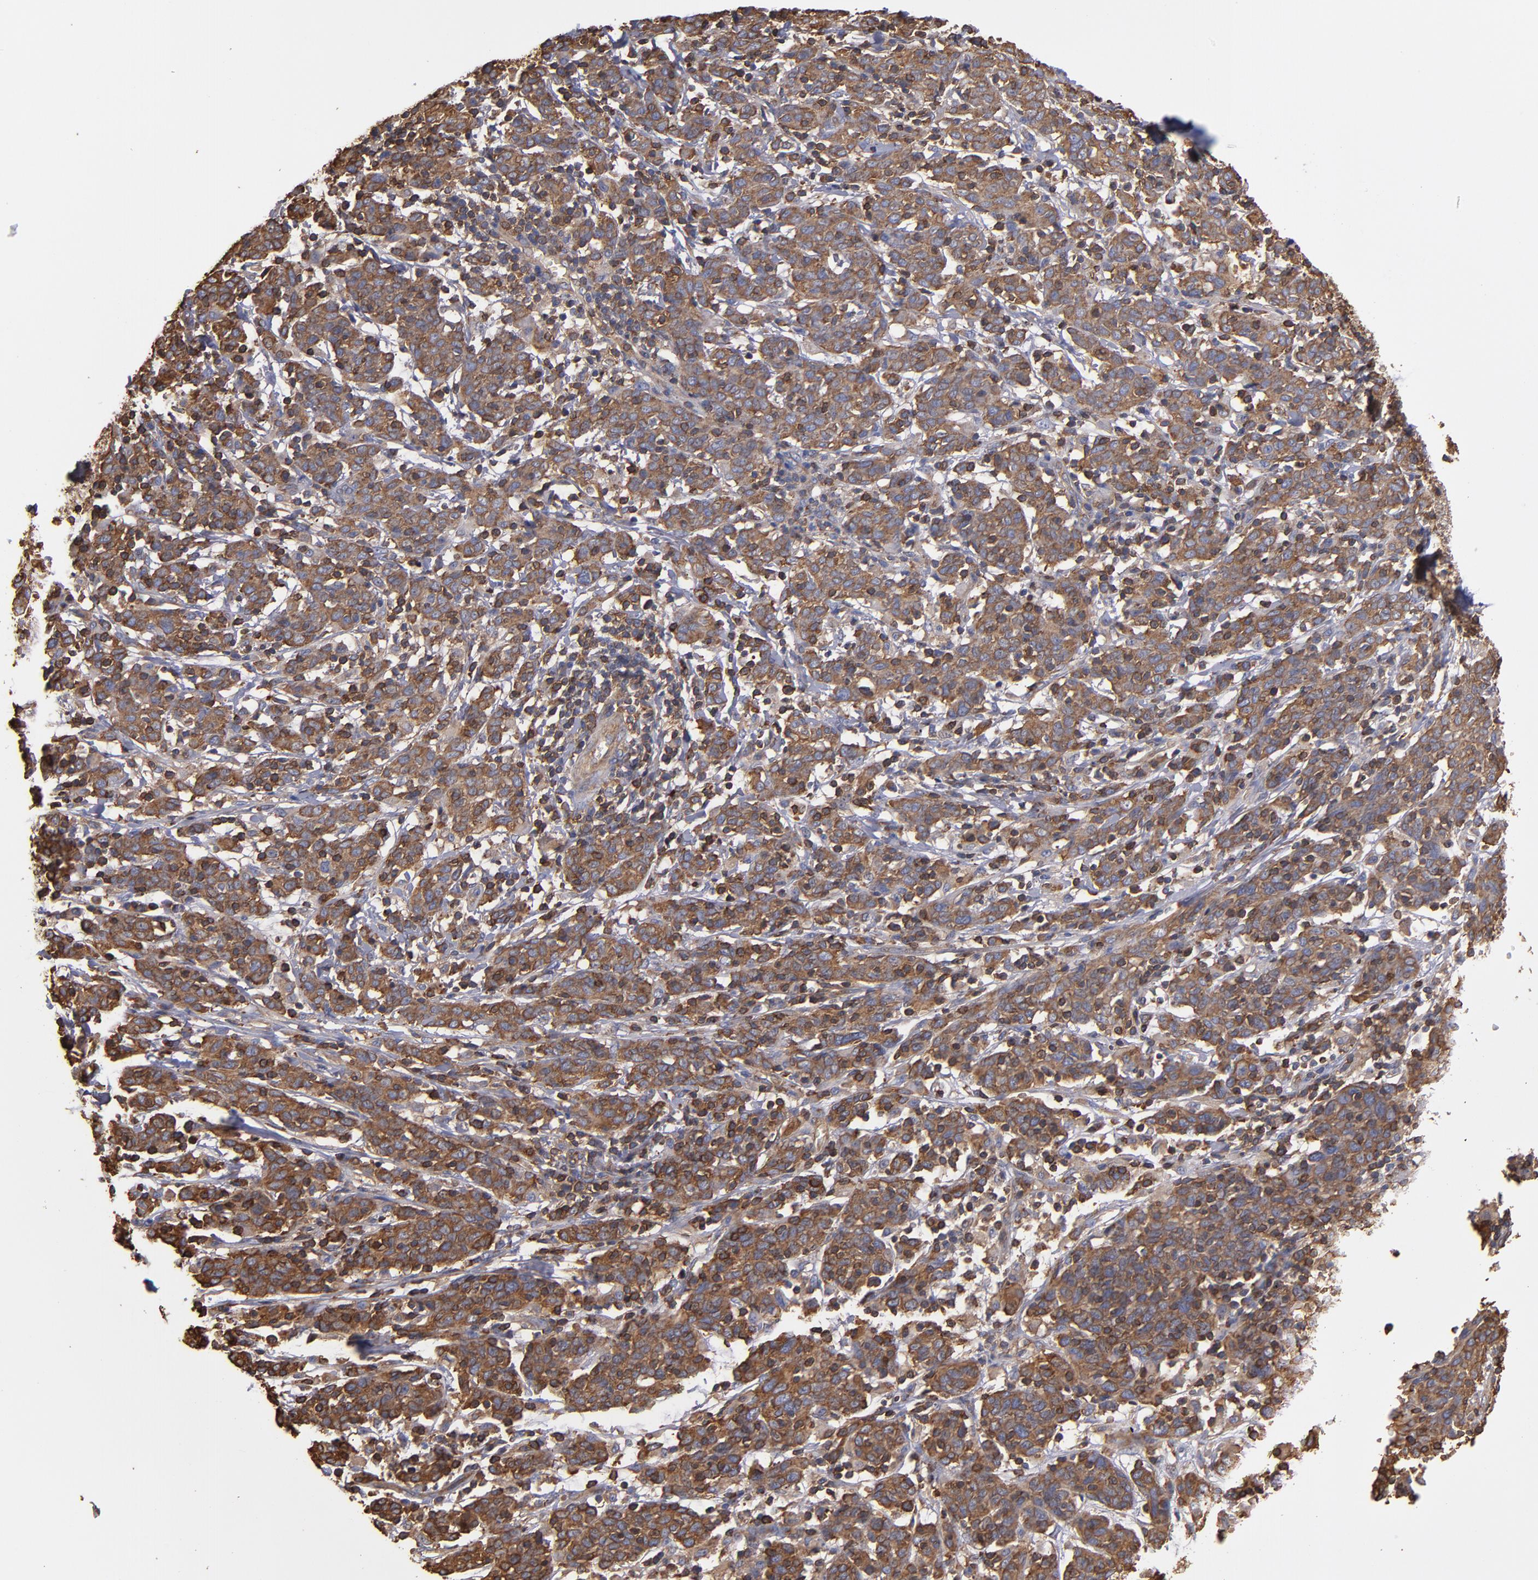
{"staining": {"intensity": "moderate", "quantity": ">75%", "location": "cytoplasmic/membranous"}, "tissue": "cervical cancer", "cell_type": "Tumor cells", "image_type": "cancer", "snomed": [{"axis": "morphology", "description": "Normal tissue, NOS"}, {"axis": "morphology", "description": "Squamous cell carcinoma, NOS"}, {"axis": "topography", "description": "Cervix"}], "caption": "Cervical squamous cell carcinoma stained with DAB (3,3'-diaminobenzidine) IHC exhibits medium levels of moderate cytoplasmic/membranous positivity in about >75% of tumor cells.", "gene": "ACTN4", "patient": {"sex": "female", "age": 67}}